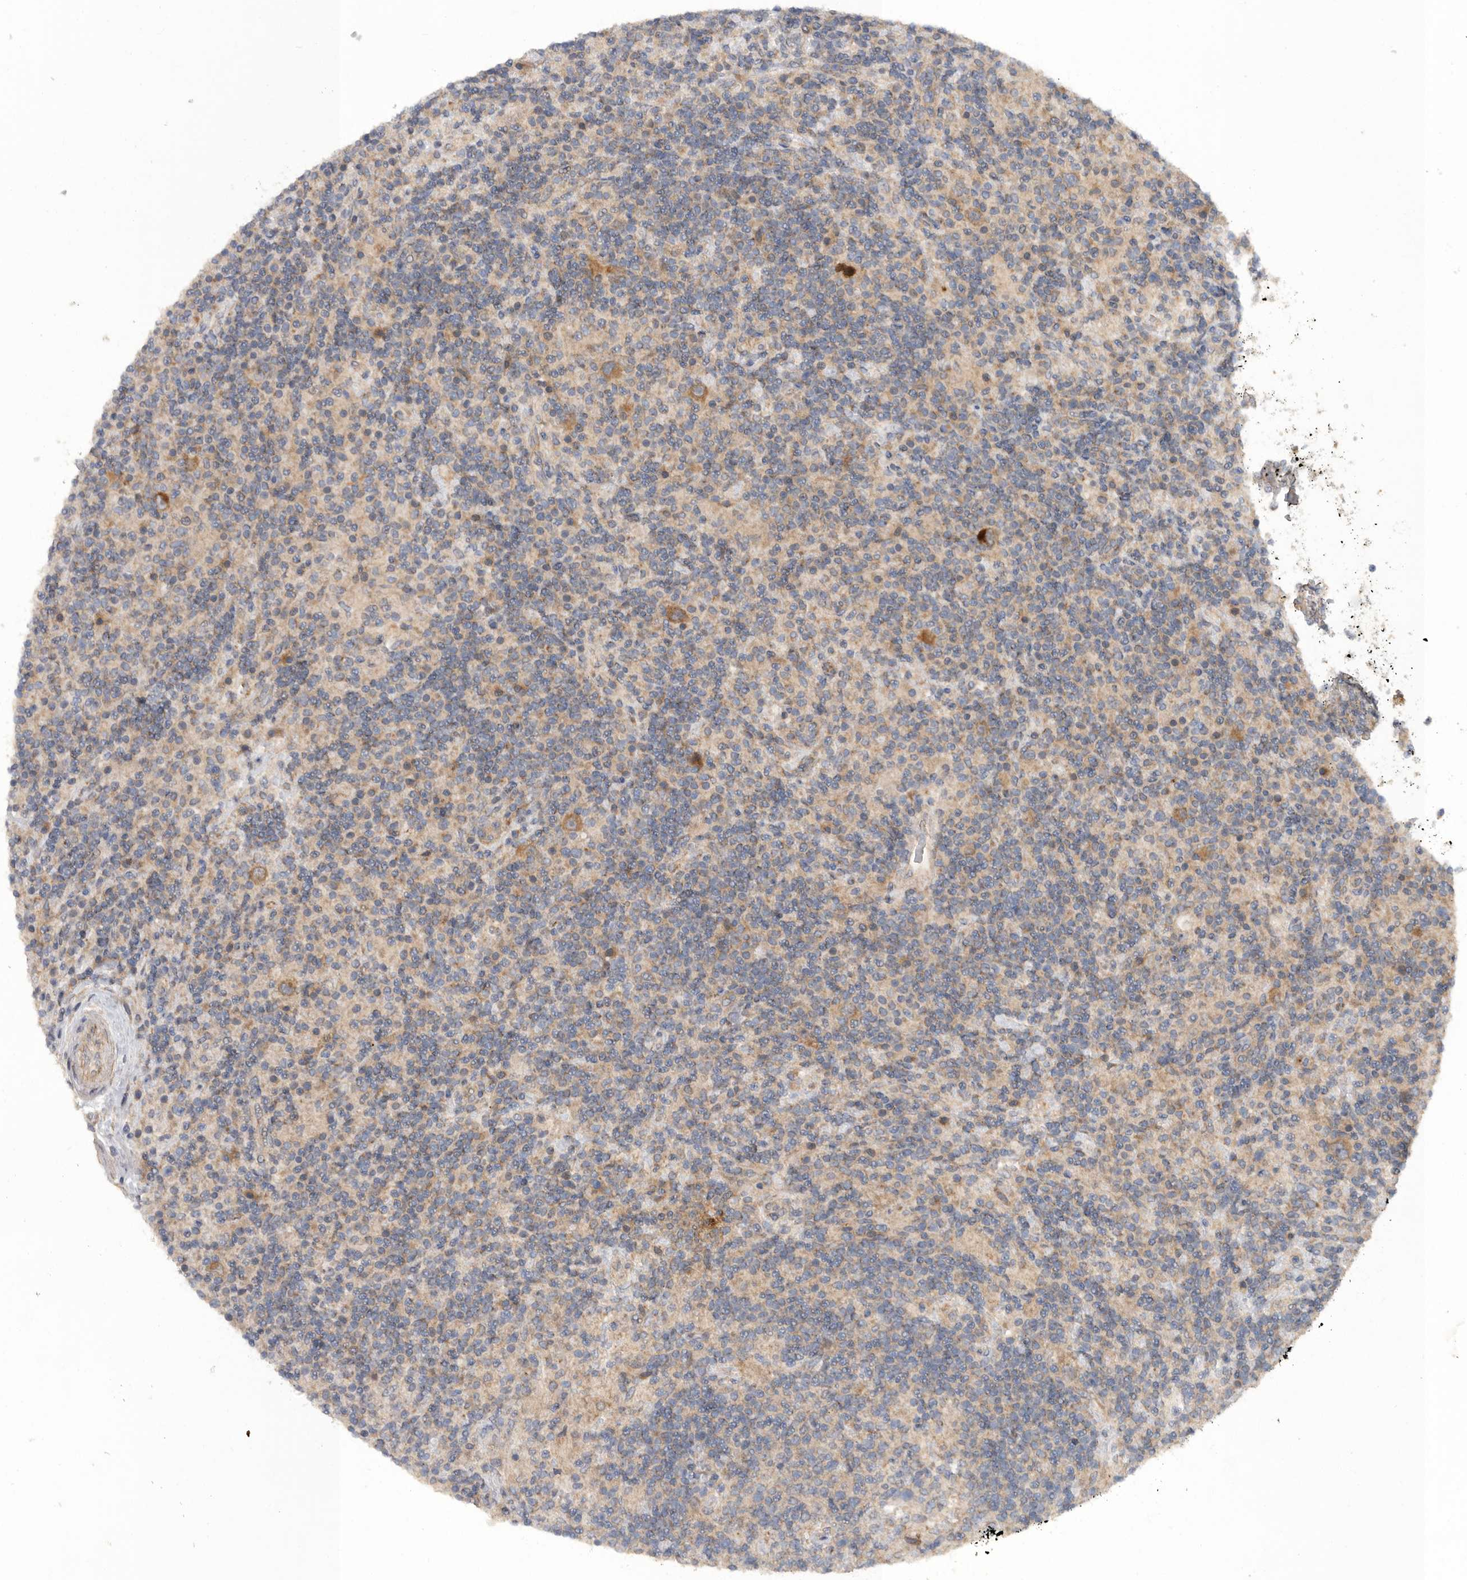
{"staining": {"intensity": "moderate", "quantity": ">75%", "location": "cytoplasmic/membranous"}, "tissue": "lymphoma", "cell_type": "Tumor cells", "image_type": "cancer", "snomed": [{"axis": "morphology", "description": "Hodgkin's disease, NOS"}, {"axis": "topography", "description": "Lymph node"}], "caption": "Immunohistochemical staining of Hodgkin's disease displays moderate cytoplasmic/membranous protein expression in approximately >75% of tumor cells.", "gene": "PODXL2", "patient": {"sex": "male", "age": 70}}